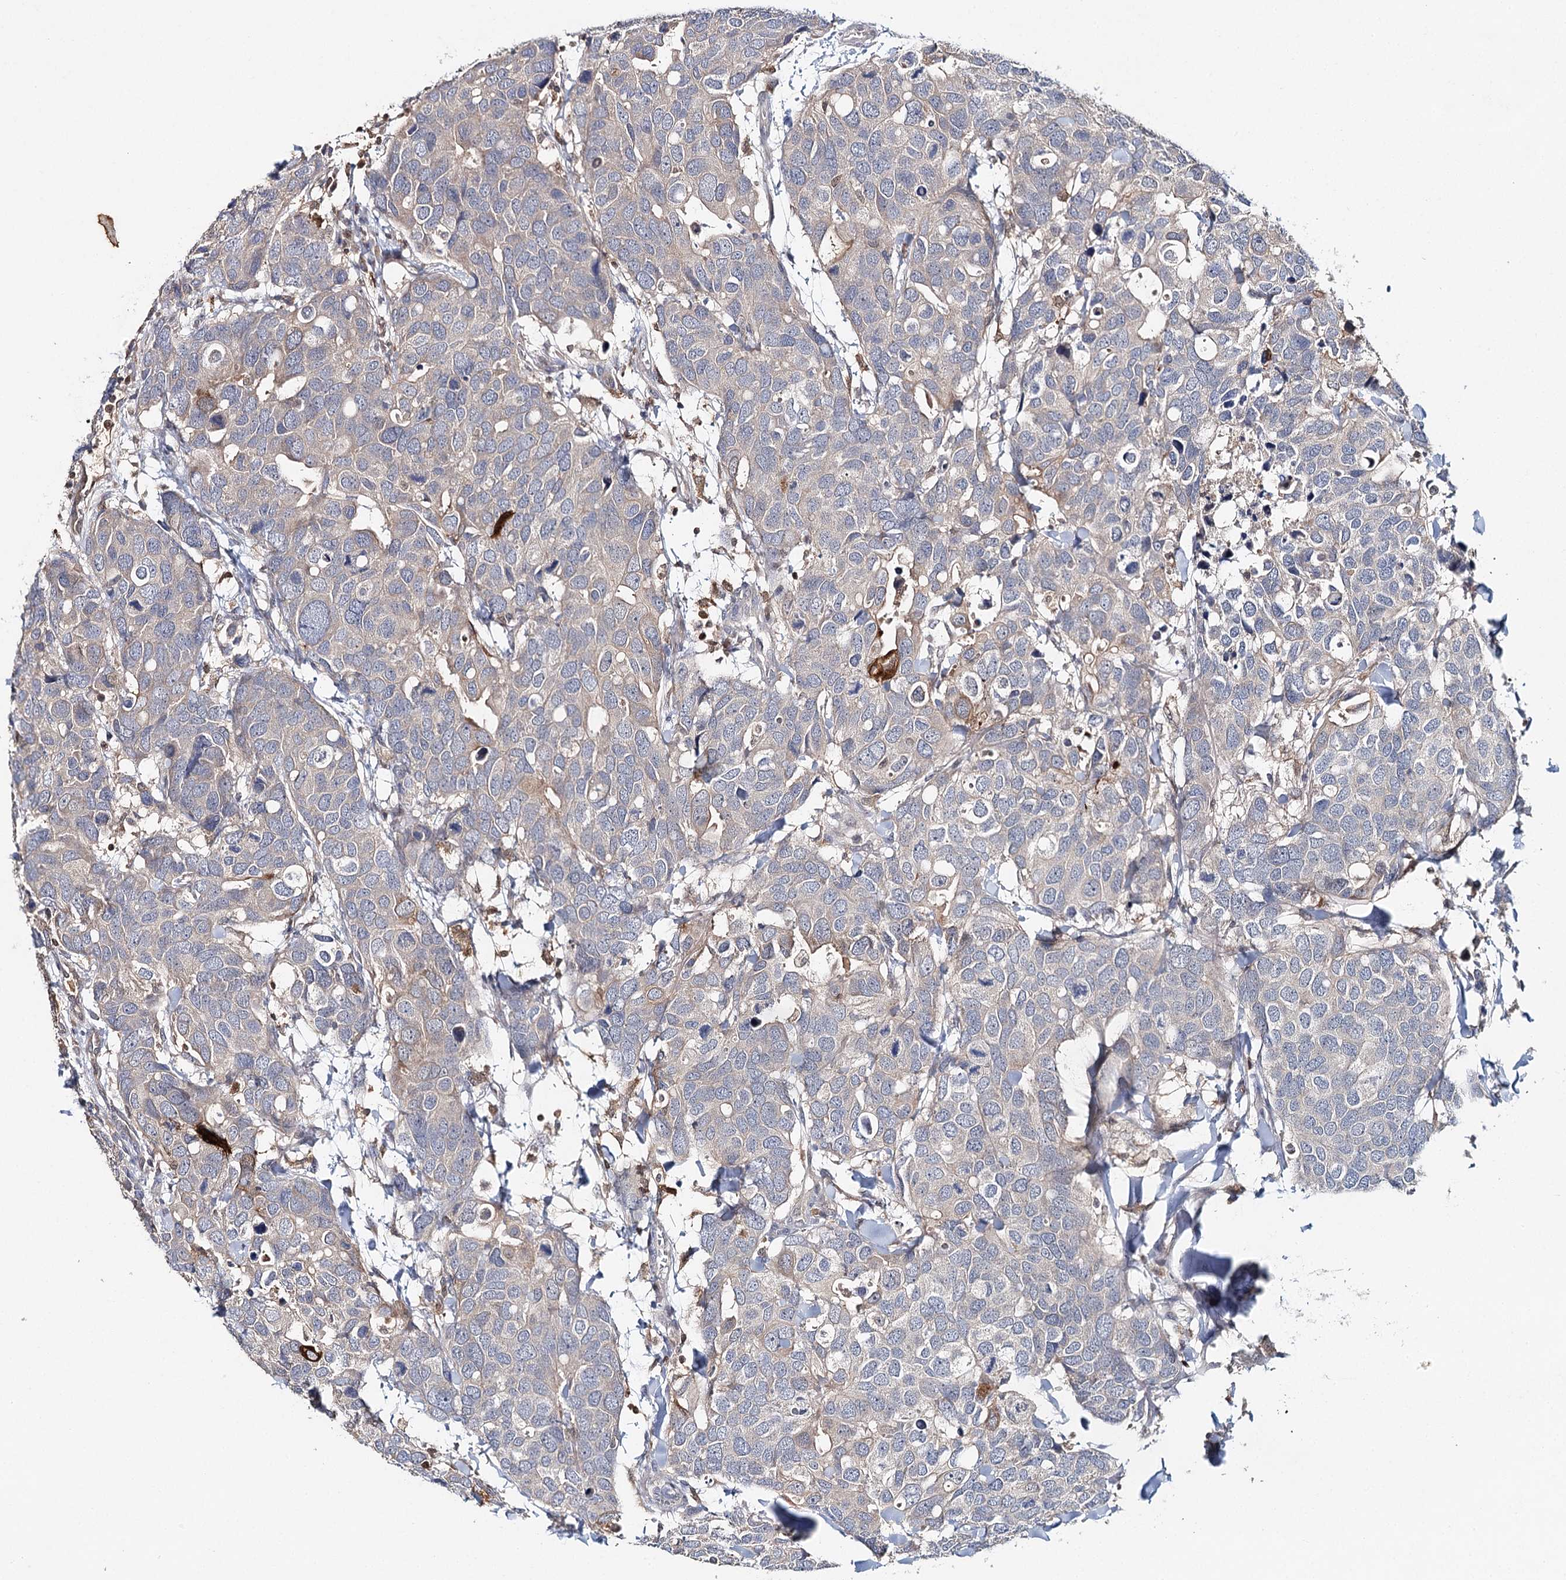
{"staining": {"intensity": "weak", "quantity": "<25%", "location": "cytoplasmic/membranous"}, "tissue": "breast cancer", "cell_type": "Tumor cells", "image_type": "cancer", "snomed": [{"axis": "morphology", "description": "Duct carcinoma"}, {"axis": "topography", "description": "Breast"}], "caption": "Breast cancer (infiltrating ductal carcinoma) was stained to show a protein in brown. There is no significant expression in tumor cells. Brightfield microscopy of IHC stained with DAB (3,3'-diaminobenzidine) (brown) and hematoxylin (blue), captured at high magnification.", "gene": "SLC41A2", "patient": {"sex": "female", "age": 83}}